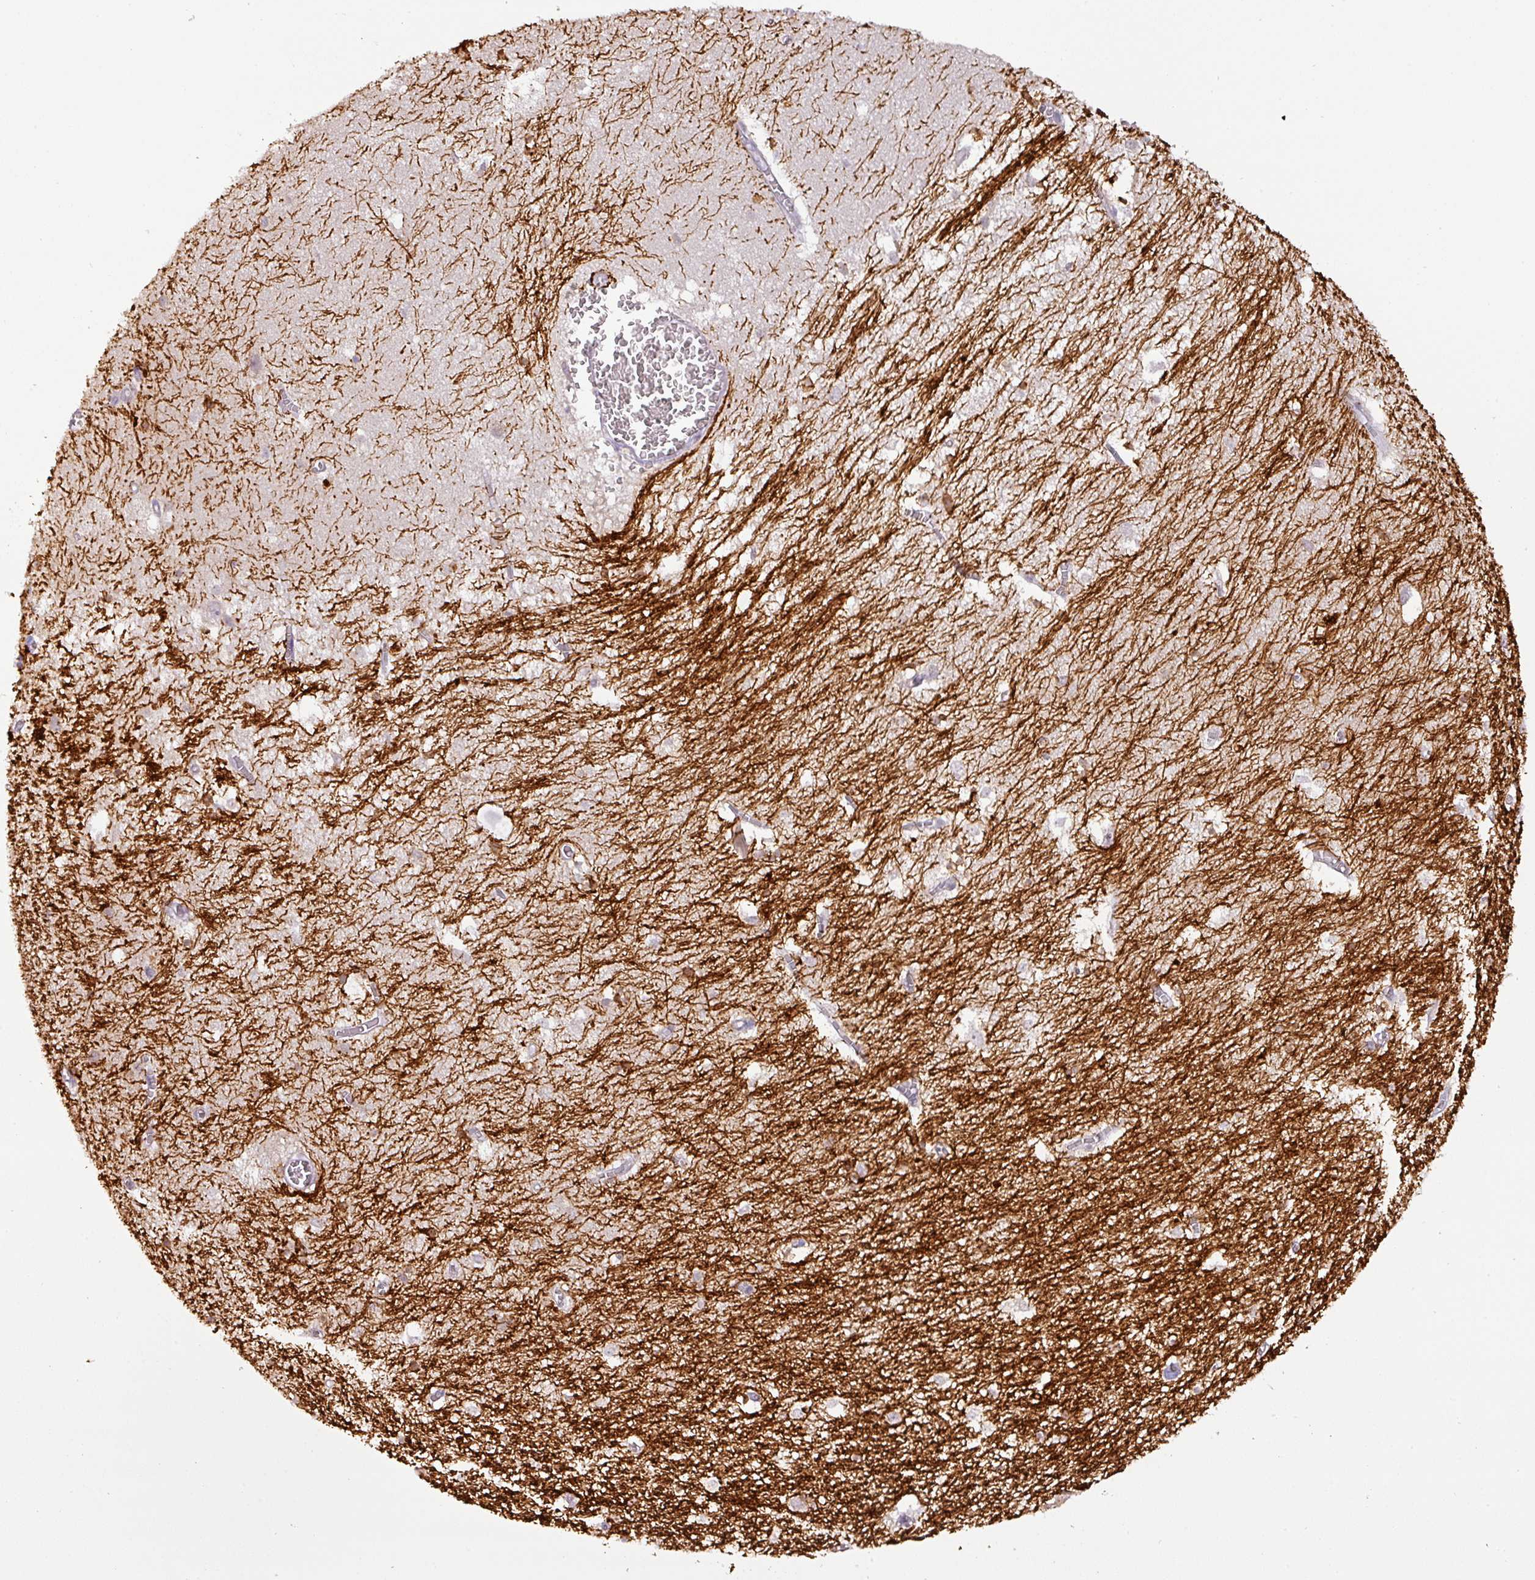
{"staining": {"intensity": "negative", "quantity": "none", "location": "none"}, "tissue": "hippocampus", "cell_type": "Glial cells", "image_type": "normal", "snomed": [{"axis": "morphology", "description": "Normal tissue, NOS"}, {"axis": "topography", "description": "Hippocampus"}], "caption": "This is a photomicrograph of immunohistochemistry staining of normal hippocampus, which shows no staining in glial cells.", "gene": "DRD5", "patient": {"sex": "female", "age": 64}}